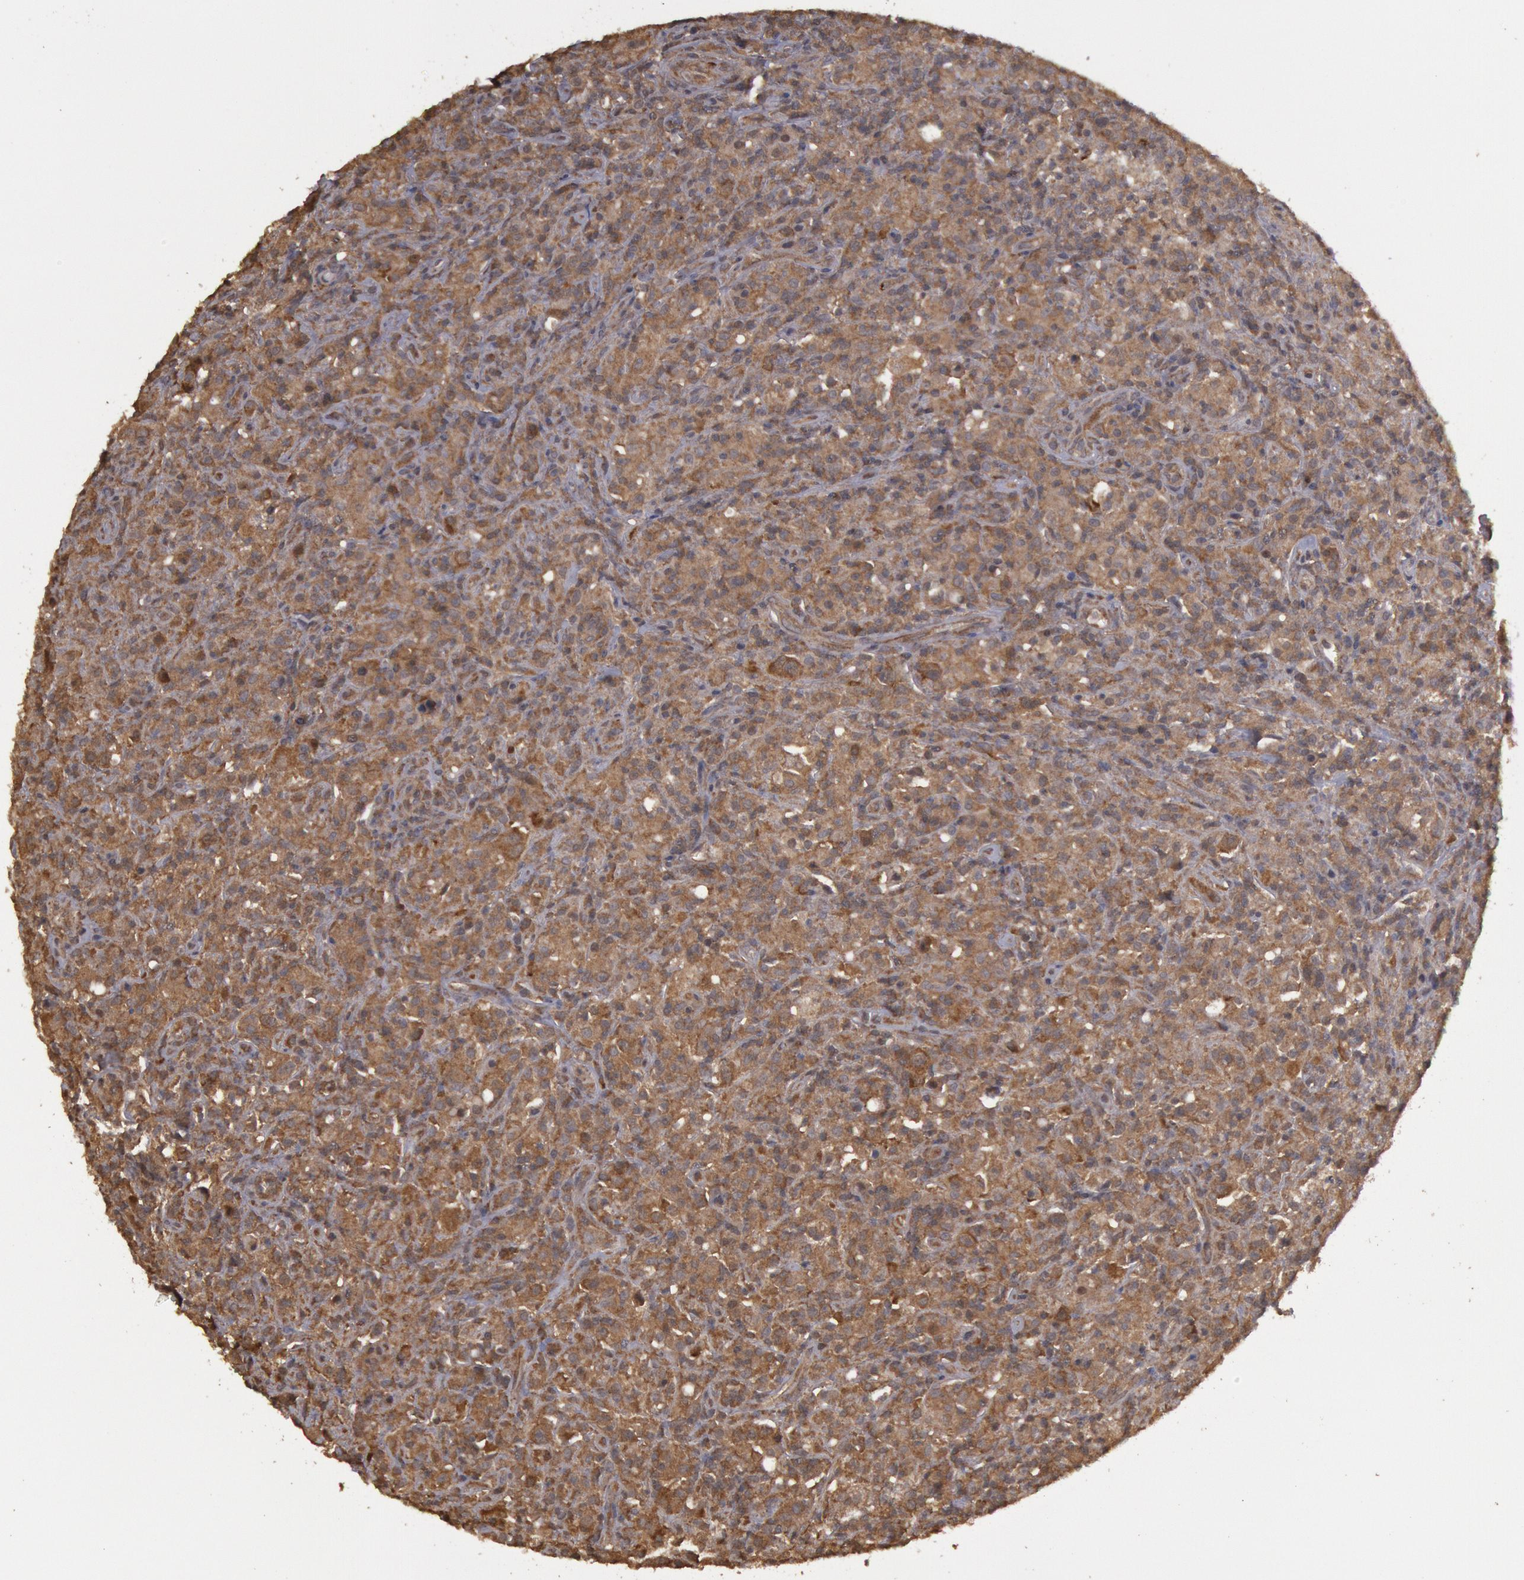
{"staining": {"intensity": "moderate", "quantity": ">75%", "location": "cytoplasmic/membranous"}, "tissue": "lymphoma", "cell_type": "Tumor cells", "image_type": "cancer", "snomed": [{"axis": "morphology", "description": "Hodgkin's disease, NOS"}, {"axis": "topography", "description": "Lymph node"}], "caption": "Brown immunohistochemical staining in human lymphoma reveals moderate cytoplasmic/membranous expression in approximately >75% of tumor cells.", "gene": "USP14", "patient": {"sex": "male", "age": 46}}